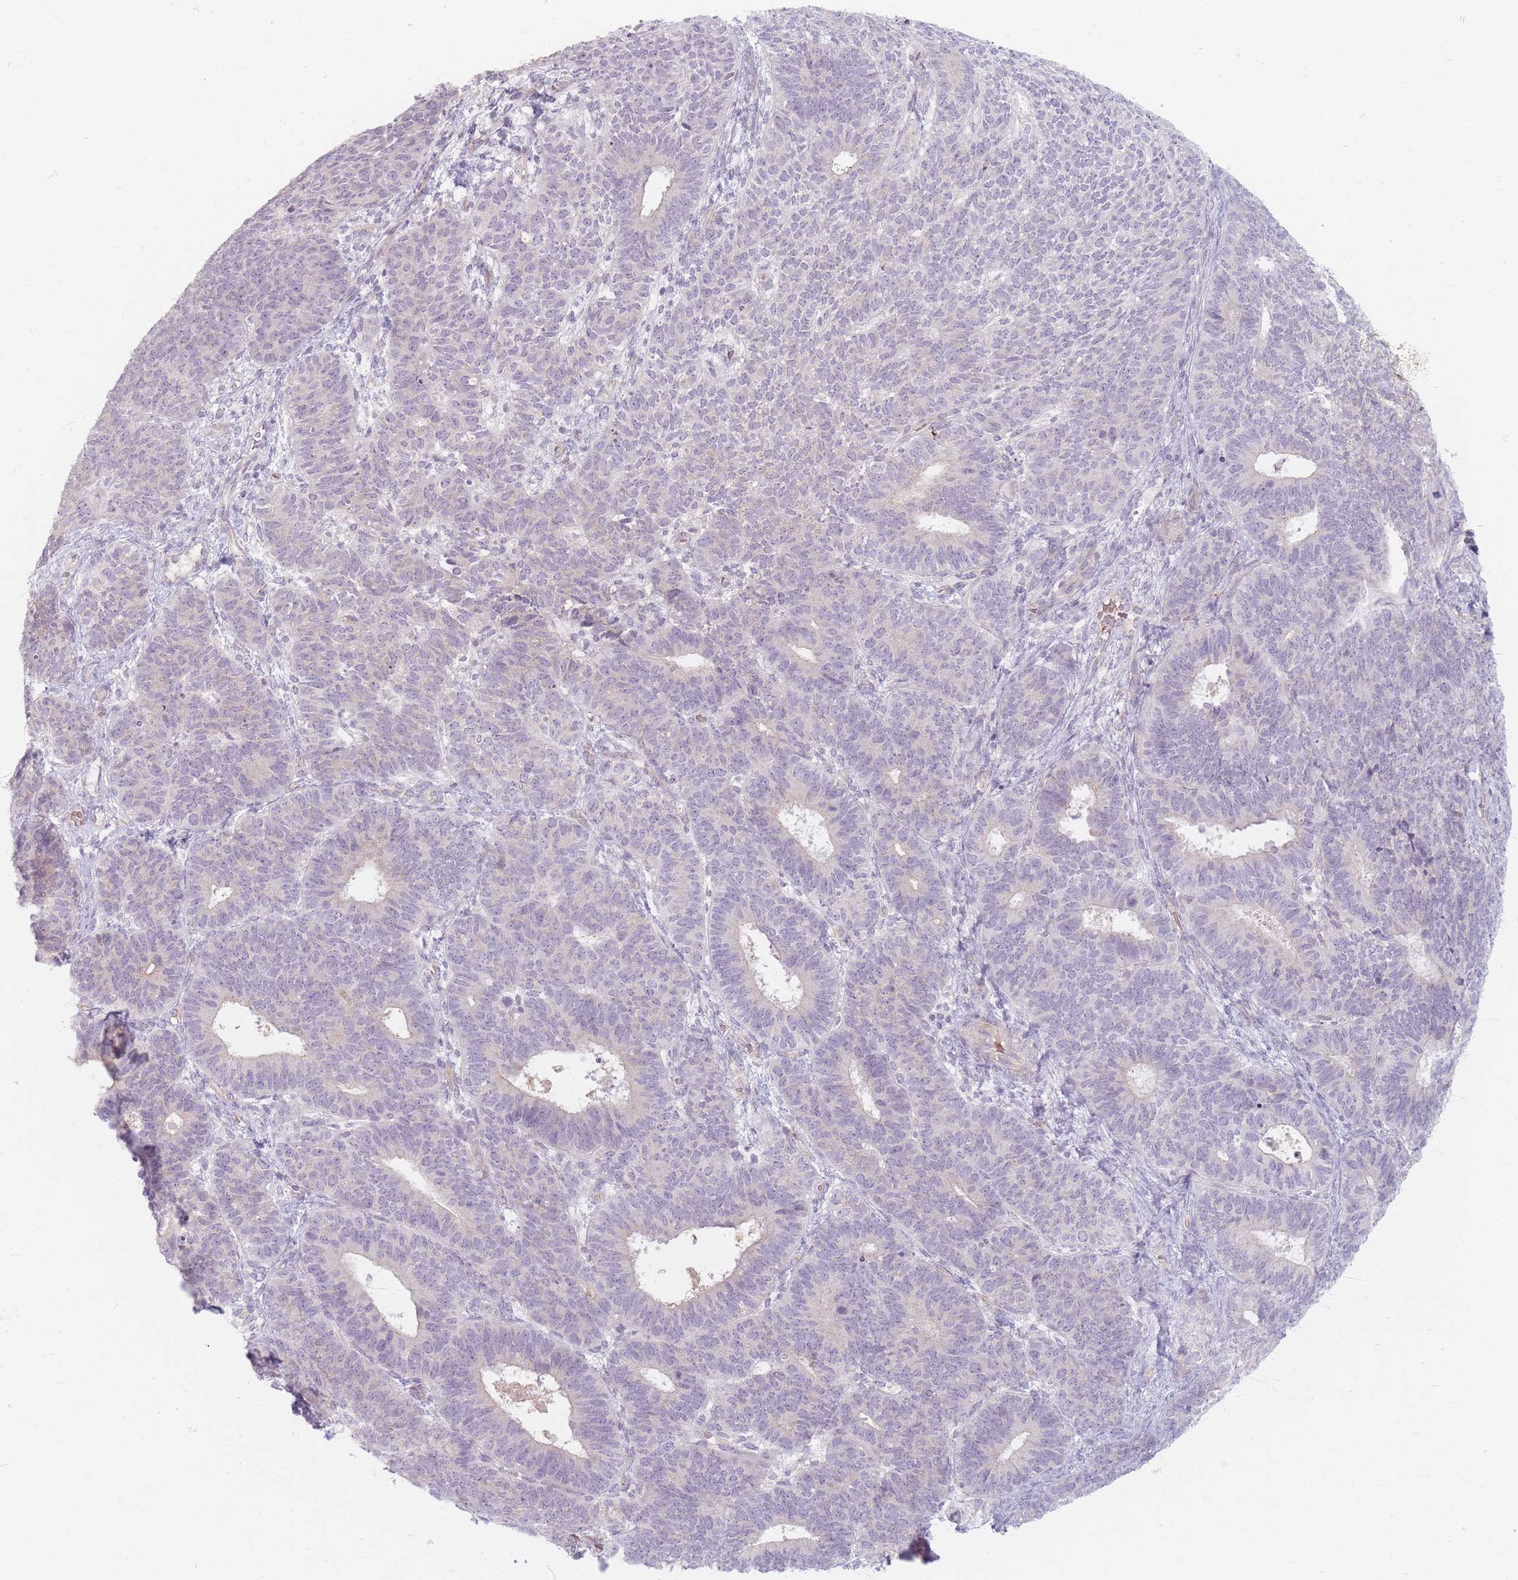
{"staining": {"intensity": "negative", "quantity": "none", "location": "none"}, "tissue": "endometrial cancer", "cell_type": "Tumor cells", "image_type": "cancer", "snomed": [{"axis": "morphology", "description": "Adenocarcinoma, NOS"}, {"axis": "topography", "description": "Endometrium"}], "caption": "Human endometrial adenocarcinoma stained for a protein using IHC displays no staining in tumor cells.", "gene": "CHCHD7", "patient": {"sex": "female", "age": 70}}